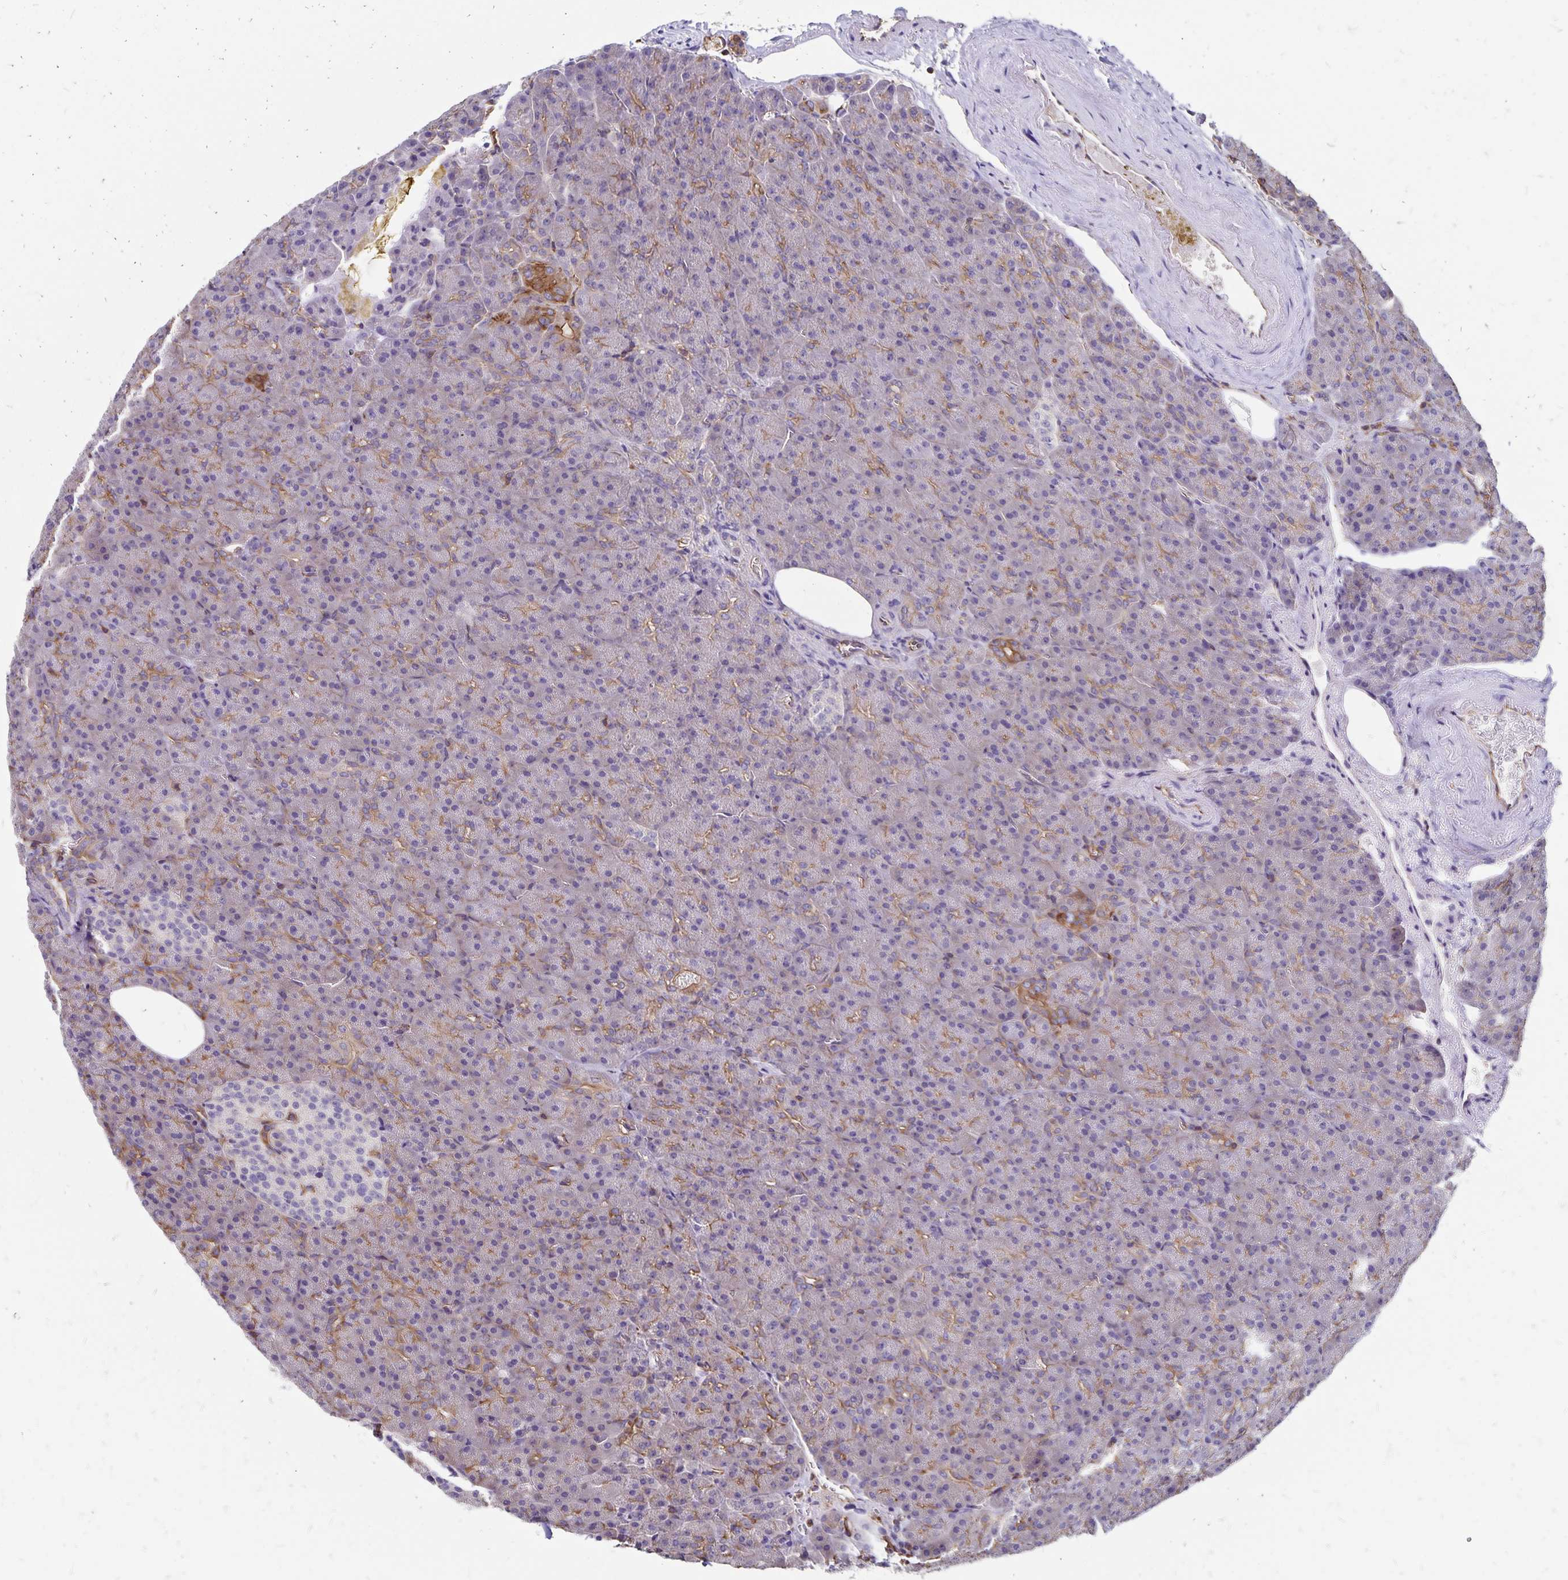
{"staining": {"intensity": "moderate", "quantity": "25%-75%", "location": "cytoplasmic/membranous"}, "tissue": "pancreas", "cell_type": "Exocrine glandular cells", "image_type": "normal", "snomed": [{"axis": "morphology", "description": "Normal tissue, NOS"}, {"axis": "topography", "description": "Pancreas"}], "caption": "Protein expression analysis of normal pancreas demonstrates moderate cytoplasmic/membranous positivity in about 25%-75% of exocrine glandular cells.", "gene": "RPRML", "patient": {"sex": "female", "age": 74}}